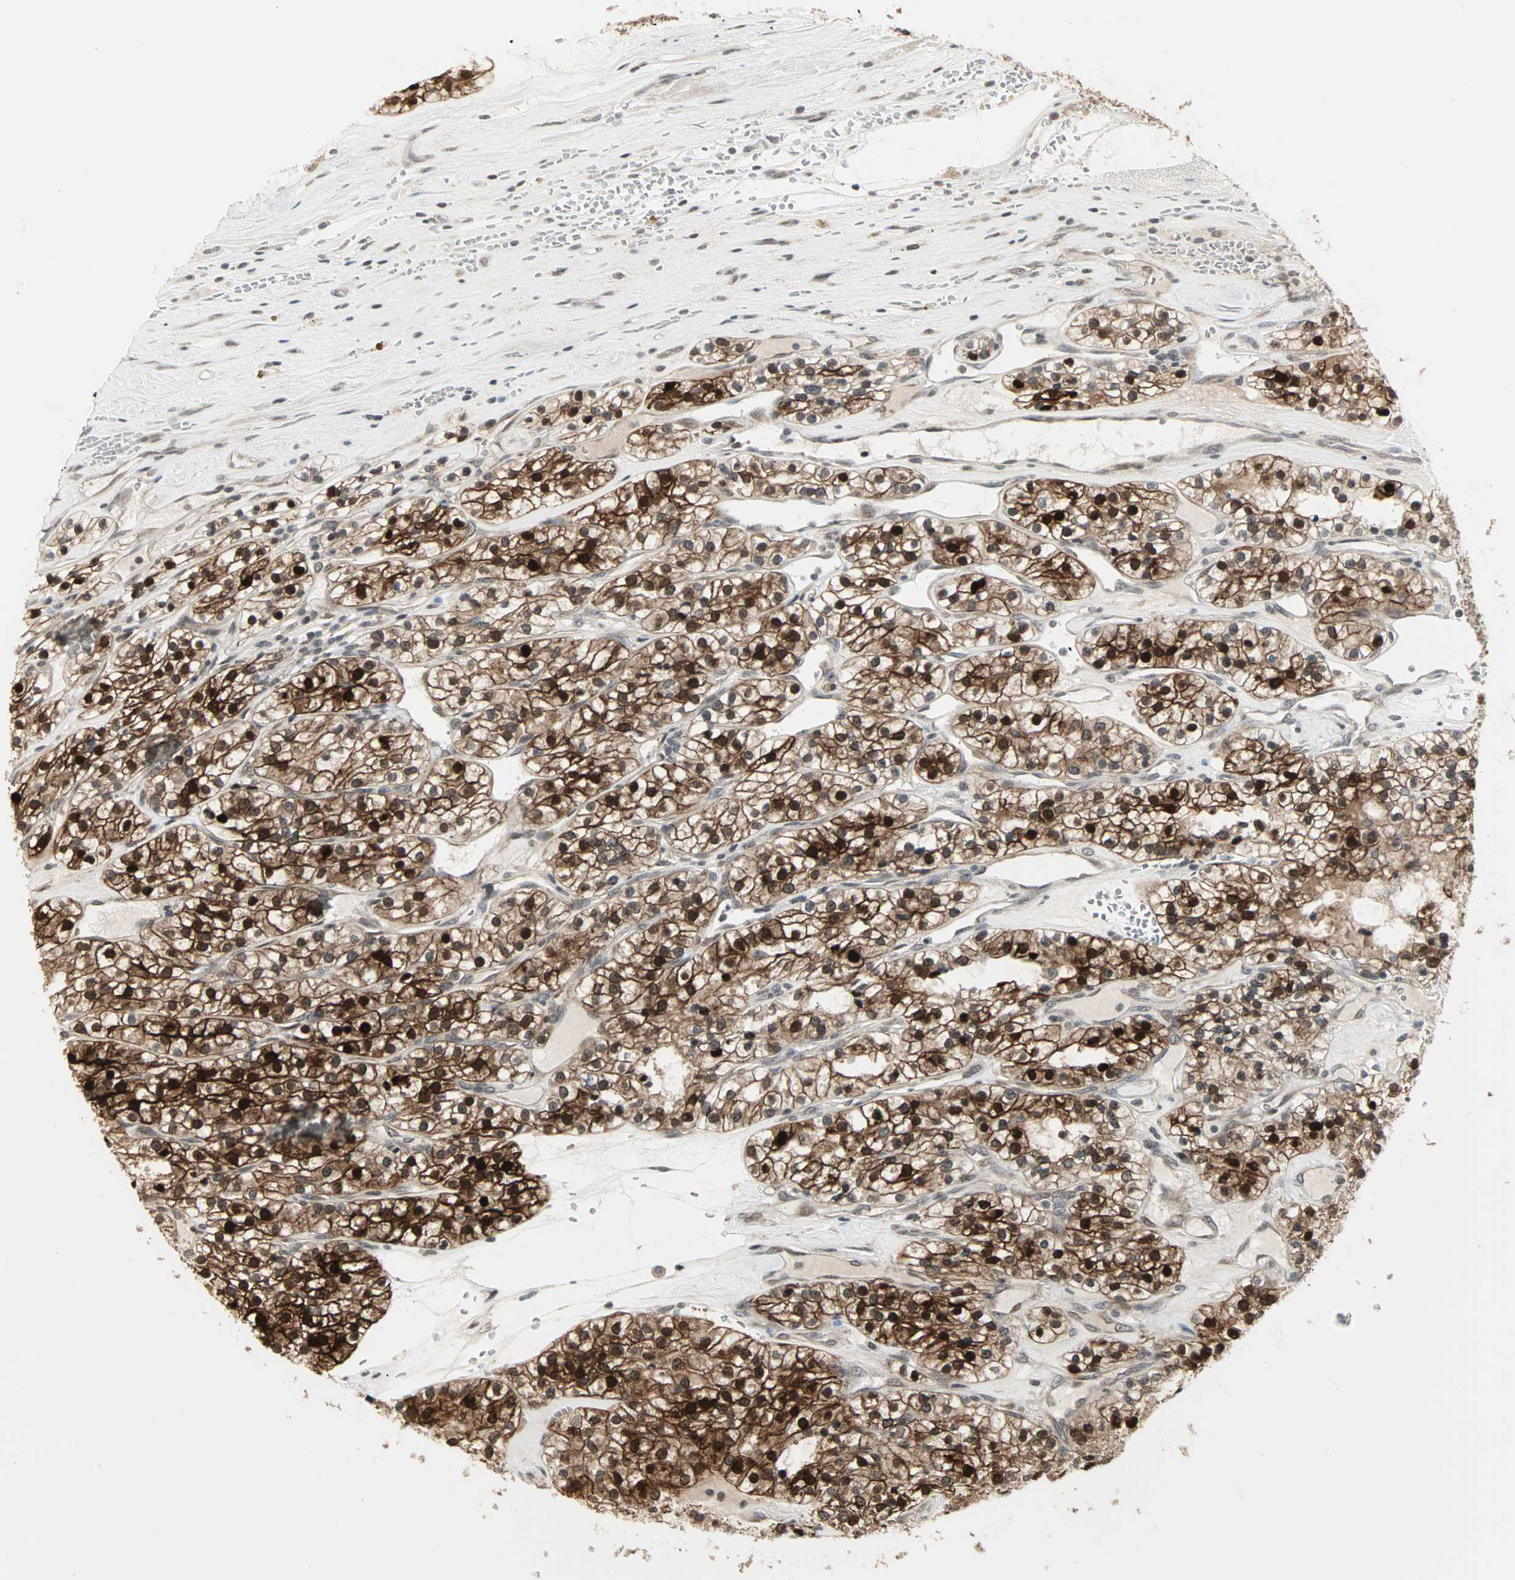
{"staining": {"intensity": "strong", "quantity": ">75%", "location": "cytoplasmic/membranous,nuclear"}, "tissue": "renal cancer", "cell_type": "Tumor cells", "image_type": "cancer", "snomed": [{"axis": "morphology", "description": "Adenocarcinoma, NOS"}, {"axis": "topography", "description": "Kidney"}], "caption": "This histopathology image reveals immunohistochemistry staining of human renal cancer (adenocarcinoma), with high strong cytoplasmic/membranous and nuclear staining in about >75% of tumor cells.", "gene": "CBLC", "patient": {"sex": "female", "age": 57}}